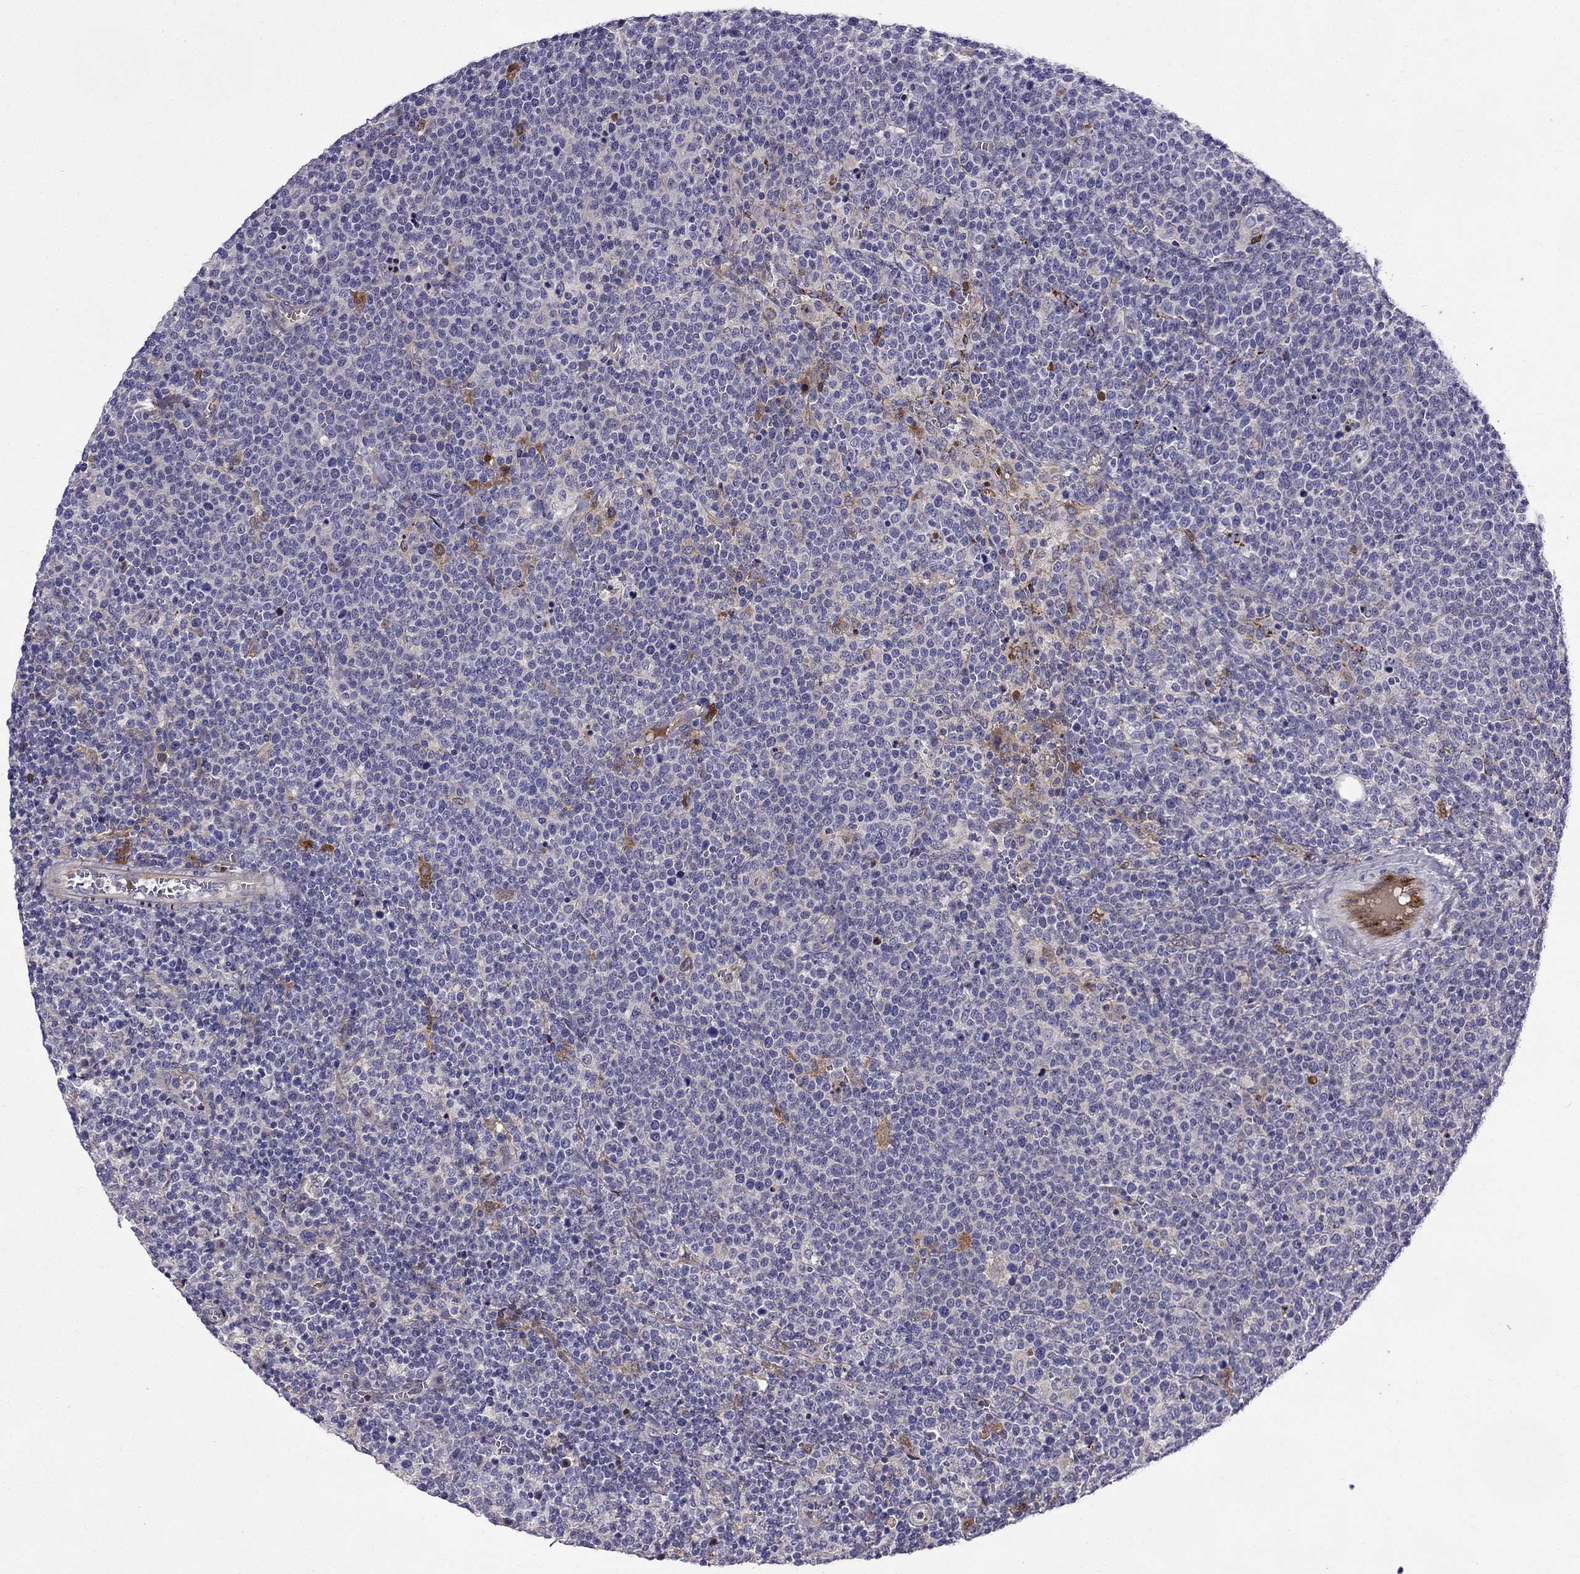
{"staining": {"intensity": "negative", "quantity": "none", "location": "none"}, "tissue": "lymphoma", "cell_type": "Tumor cells", "image_type": "cancer", "snomed": [{"axis": "morphology", "description": "Malignant lymphoma, non-Hodgkin's type, High grade"}, {"axis": "topography", "description": "Lymph node"}], "caption": "Immunohistochemistry (IHC) histopathology image of malignant lymphoma, non-Hodgkin's type (high-grade) stained for a protein (brown), which exhibits no positivity in tumor cells. Nuclei are stained in blue.", "gene": "PI16", "patient": {"sex": "male", "age": 61}}